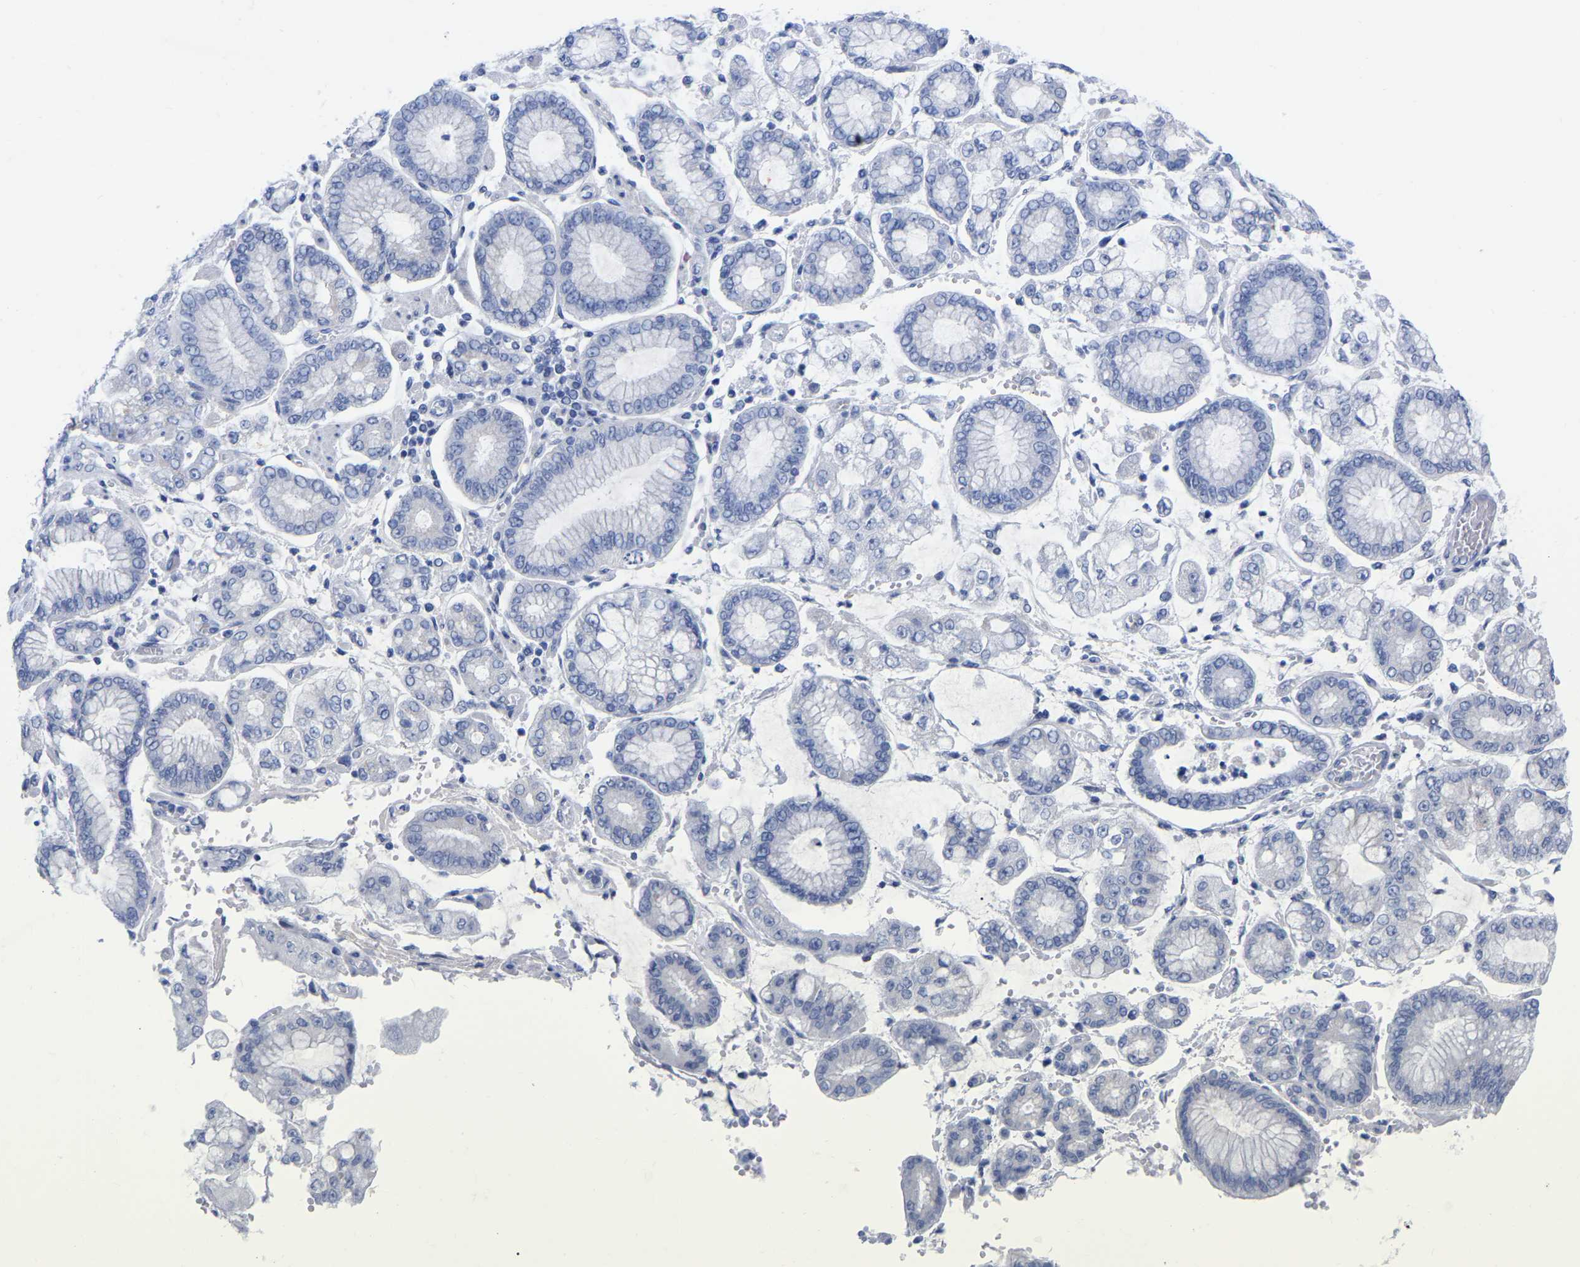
{"staining": {"intensity": "negative", "quantity": "none", "location": "none"}, "tissue": "stomach cancer", "cell_type": "Tumor cells", "image_type": "cancer", "snomed": [{"axis": "morphology", "description": "Adenocarcinoma, NOS"}, {"axis": "topography", "description": "Stomach"}], "caption": "This is an IHC photomicrograph of stomach cancer. There is no positivity in tumor cells.", "gene": "ZNF629", "patient": {"sex": "male", "age": 76}}